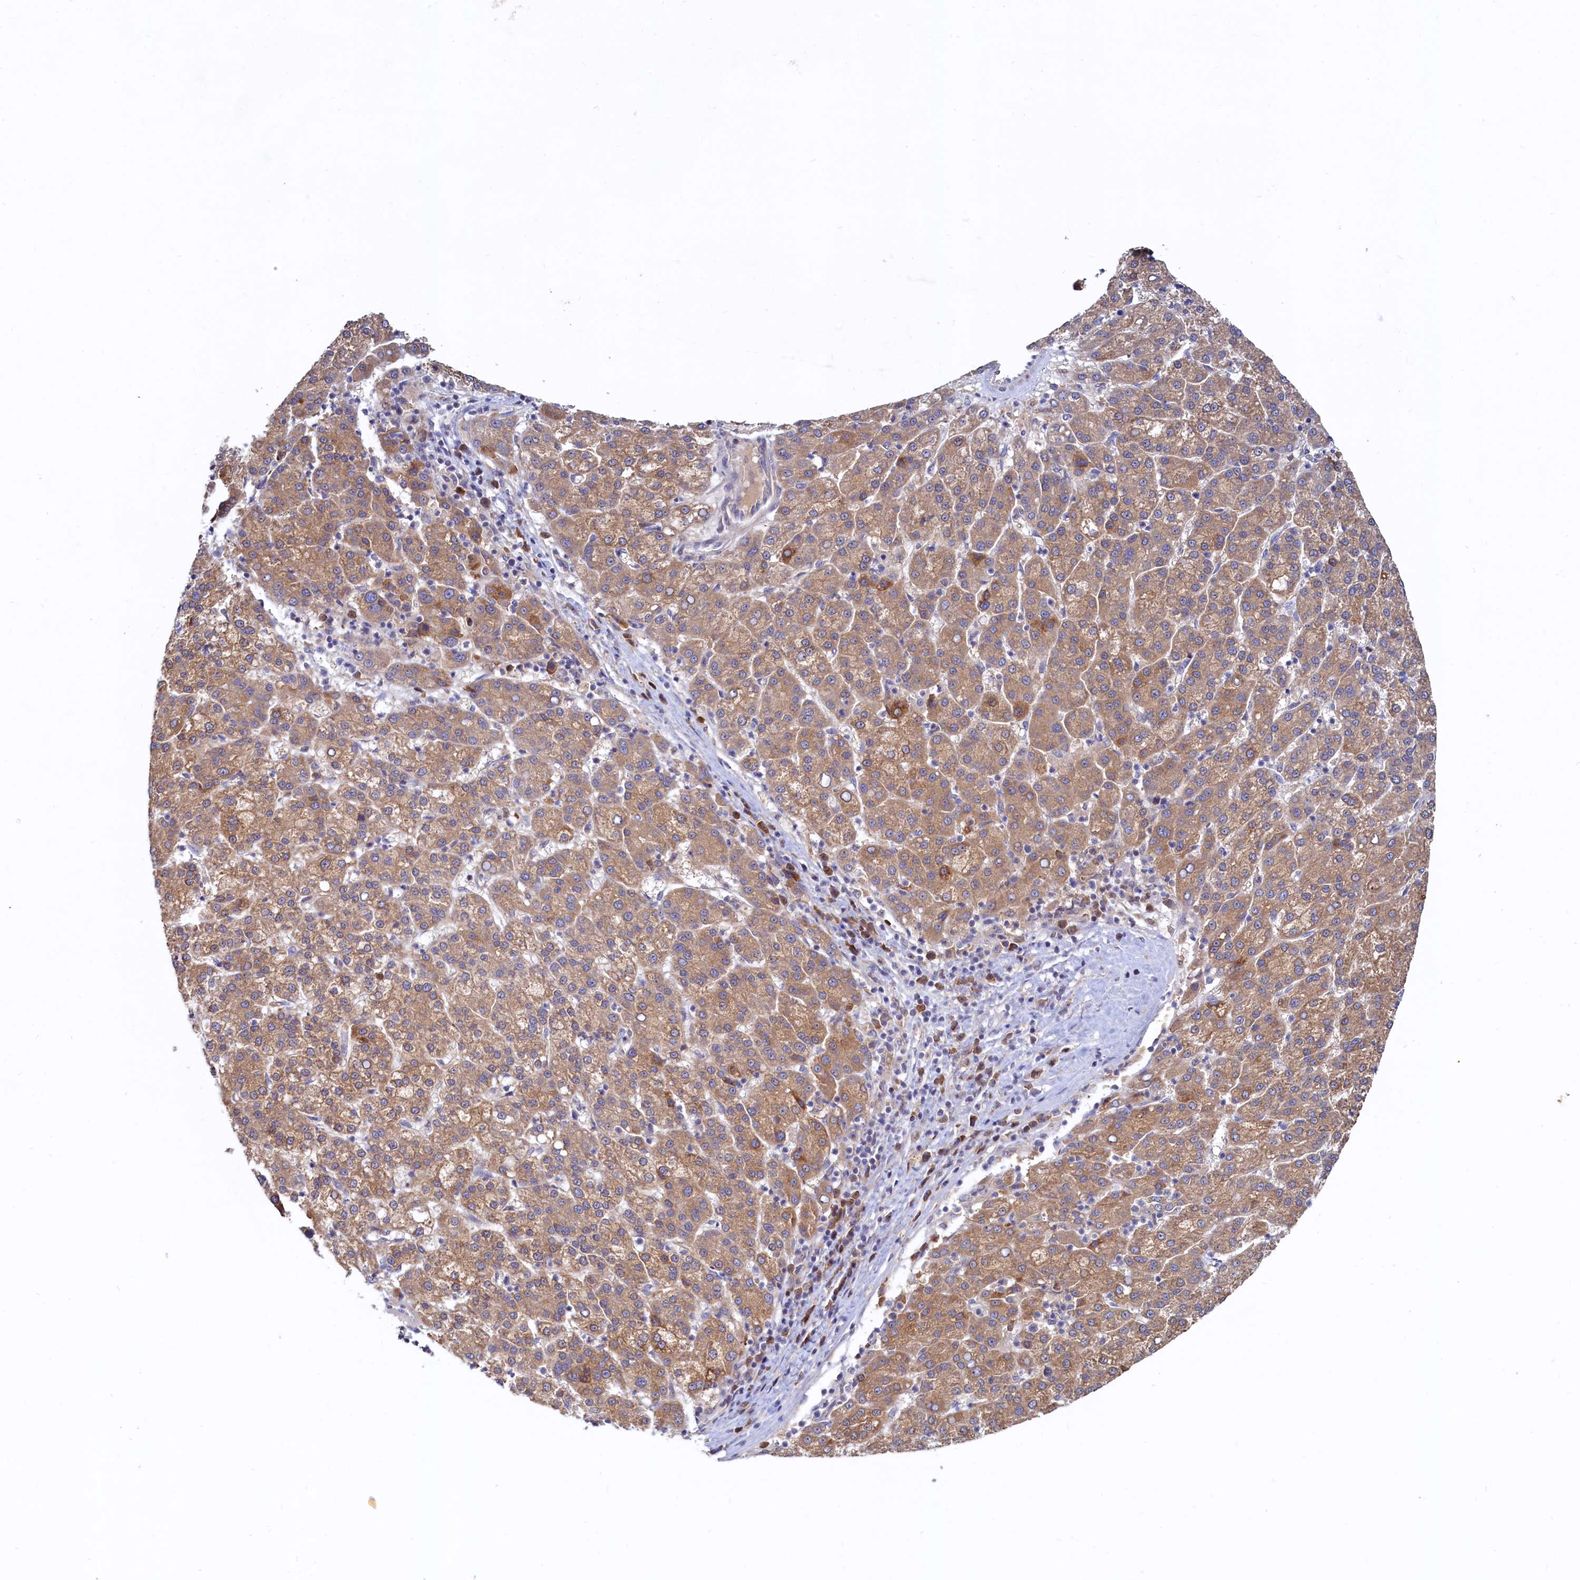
{"staining": {"intensity": "moderate", "quantity": ">75%", "location": "cytoplasmic/membranous"}, "tissue": "liver cancer", "cell_type": "Tumor cells", "image_type": "cancer", "snomed": [{"axis": "morphology", "description": "Carcinoma, Hepatocellular, NOS"}, {"axis": "topography", "description": "Liver"}], "caption": "Brown immunohistochemical staining in human liver cancer reveals moderate cytoplasmic/membranous positivity in approximately >75% of tumor cells. Using DAB (3,3'-diaminobenzidine) (brown) and hematoxylin (blue) stains, captured at high magnification using brightfield microscopy.", "gene": "RGS7BP", "patient": {"sex": "female", "age": 58}}